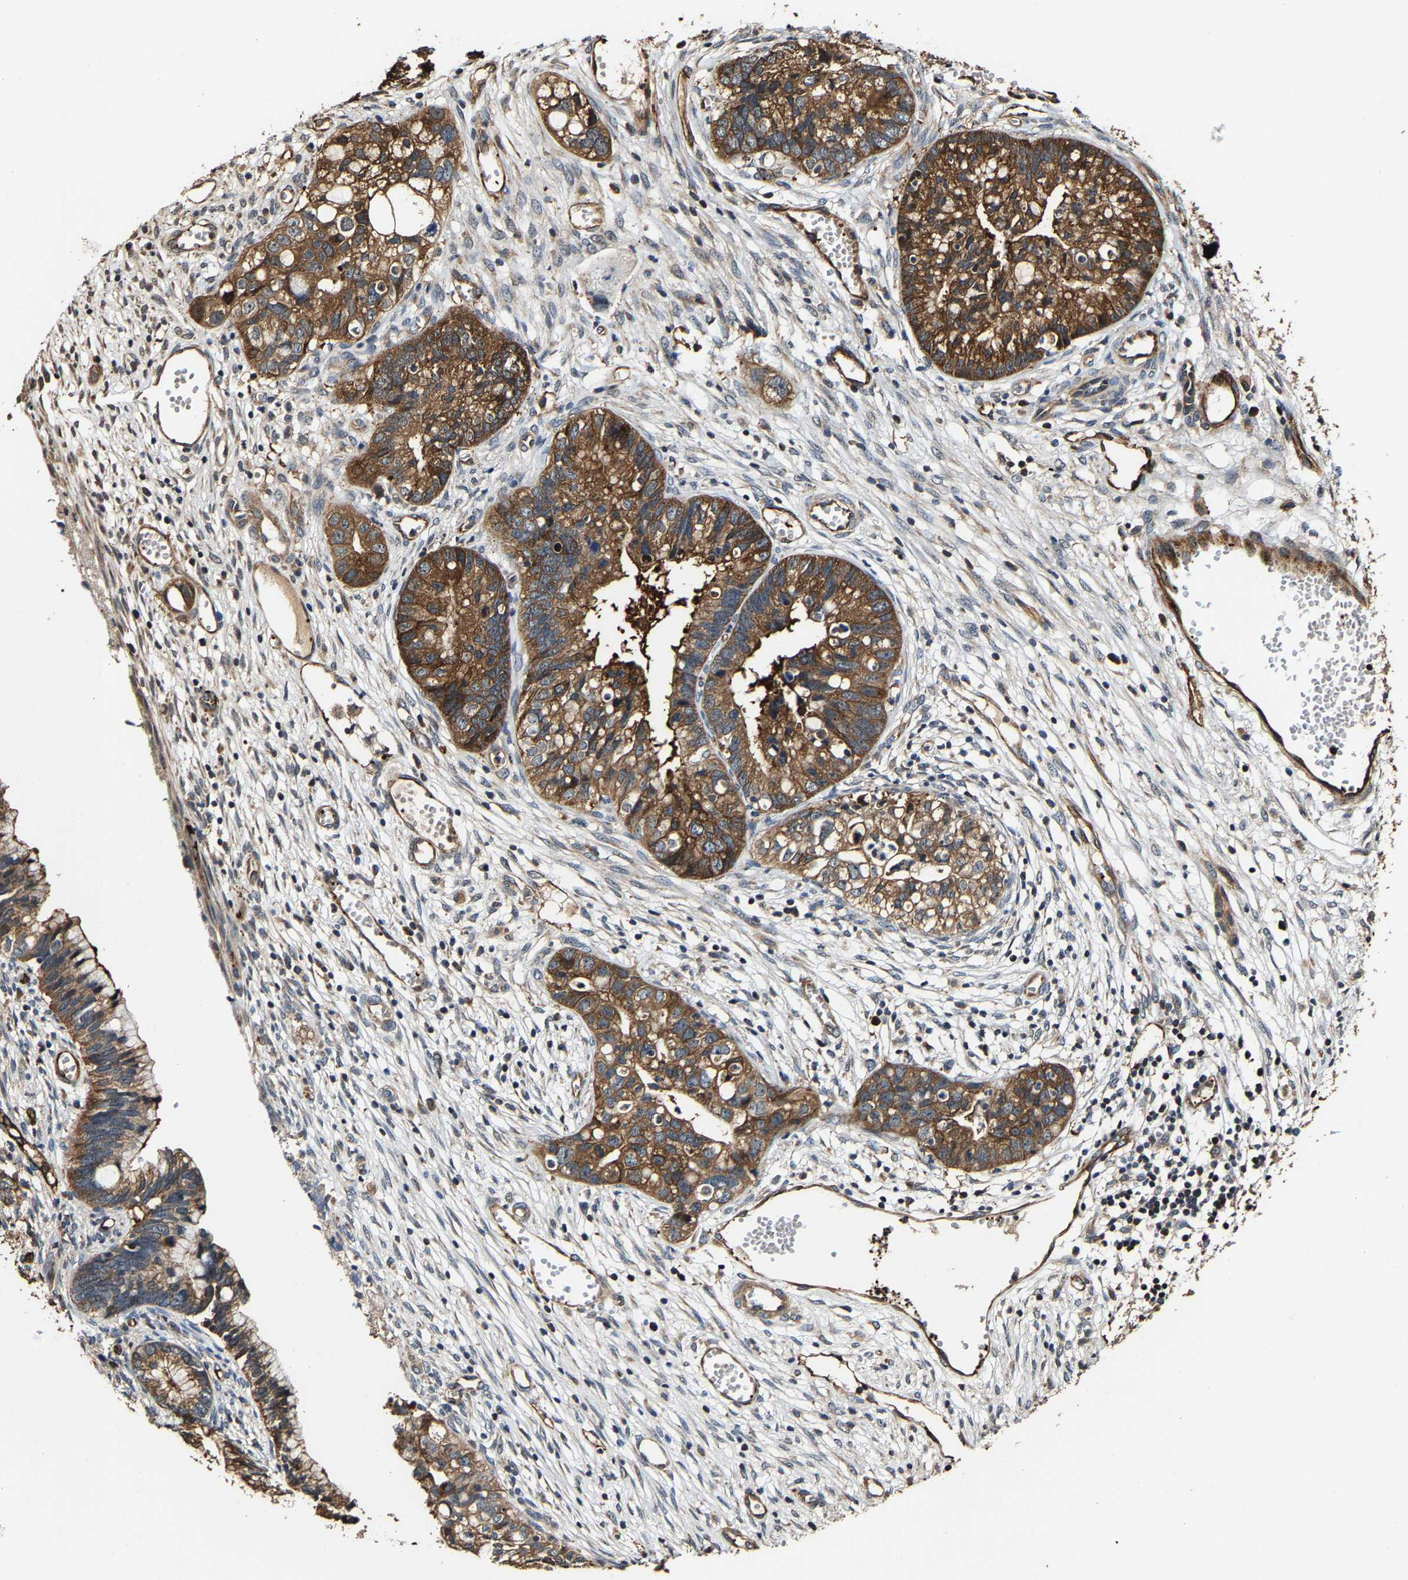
{"staining": {"intensity": "strong", "quantity": ">75%", "location": "cytoplasmic/membranous"}, "tissue": "cervical cancer", "cell_type": "Tumor cells", "image_type": "cancer", "snomed": [{"axis": "morphology", "description": "Adenocarcinoma, NOS"}, {"axis": "topography", "description": "Cervix"}], "caption": "Adenocarcinoma (cervical) stained with immunohistochemistry reveals strong cytoplasmic/membranous positivity in approximately >75% of tumor cells.", "gene": "GFRA3", "patient": {"sex": "female", "age": 44}}